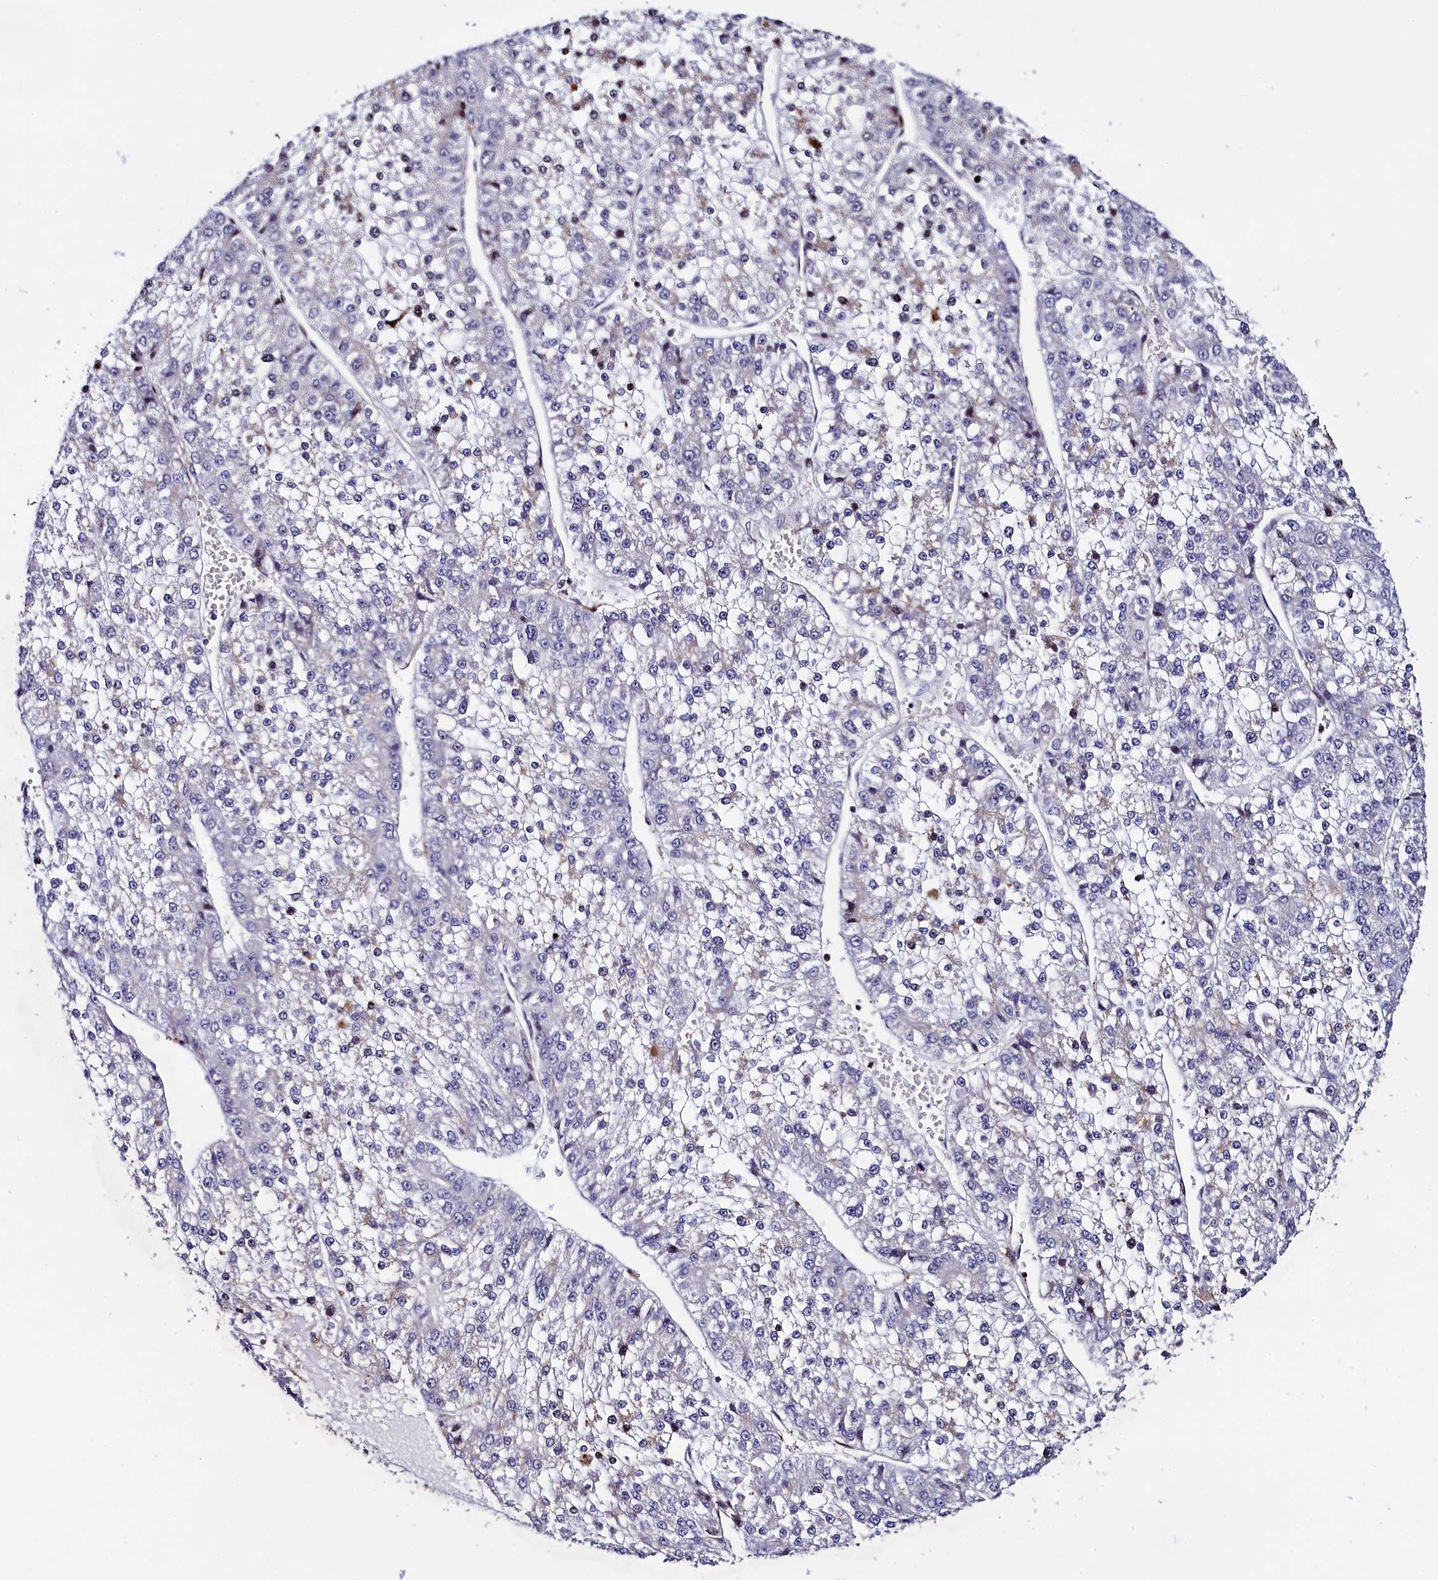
{"staining": {"intensity": "negative", "quantity": "none", "location": "none"}, "tissue": "liver cancer", "cell_type": "Tumor cells", "image_type": "cancer", "snomed": [{"axis": "morphology", "description": "Carcinoma, Hepatocellular, NOS"}, {"axis": "topography", "description": "Liver"}], "caption": "Micrograph shows no protein staining in tumor cells of liver hepatocellular carcinoma tissue.", "gene": "TGDS", "patient": {"sex": "female", "age": 73}}